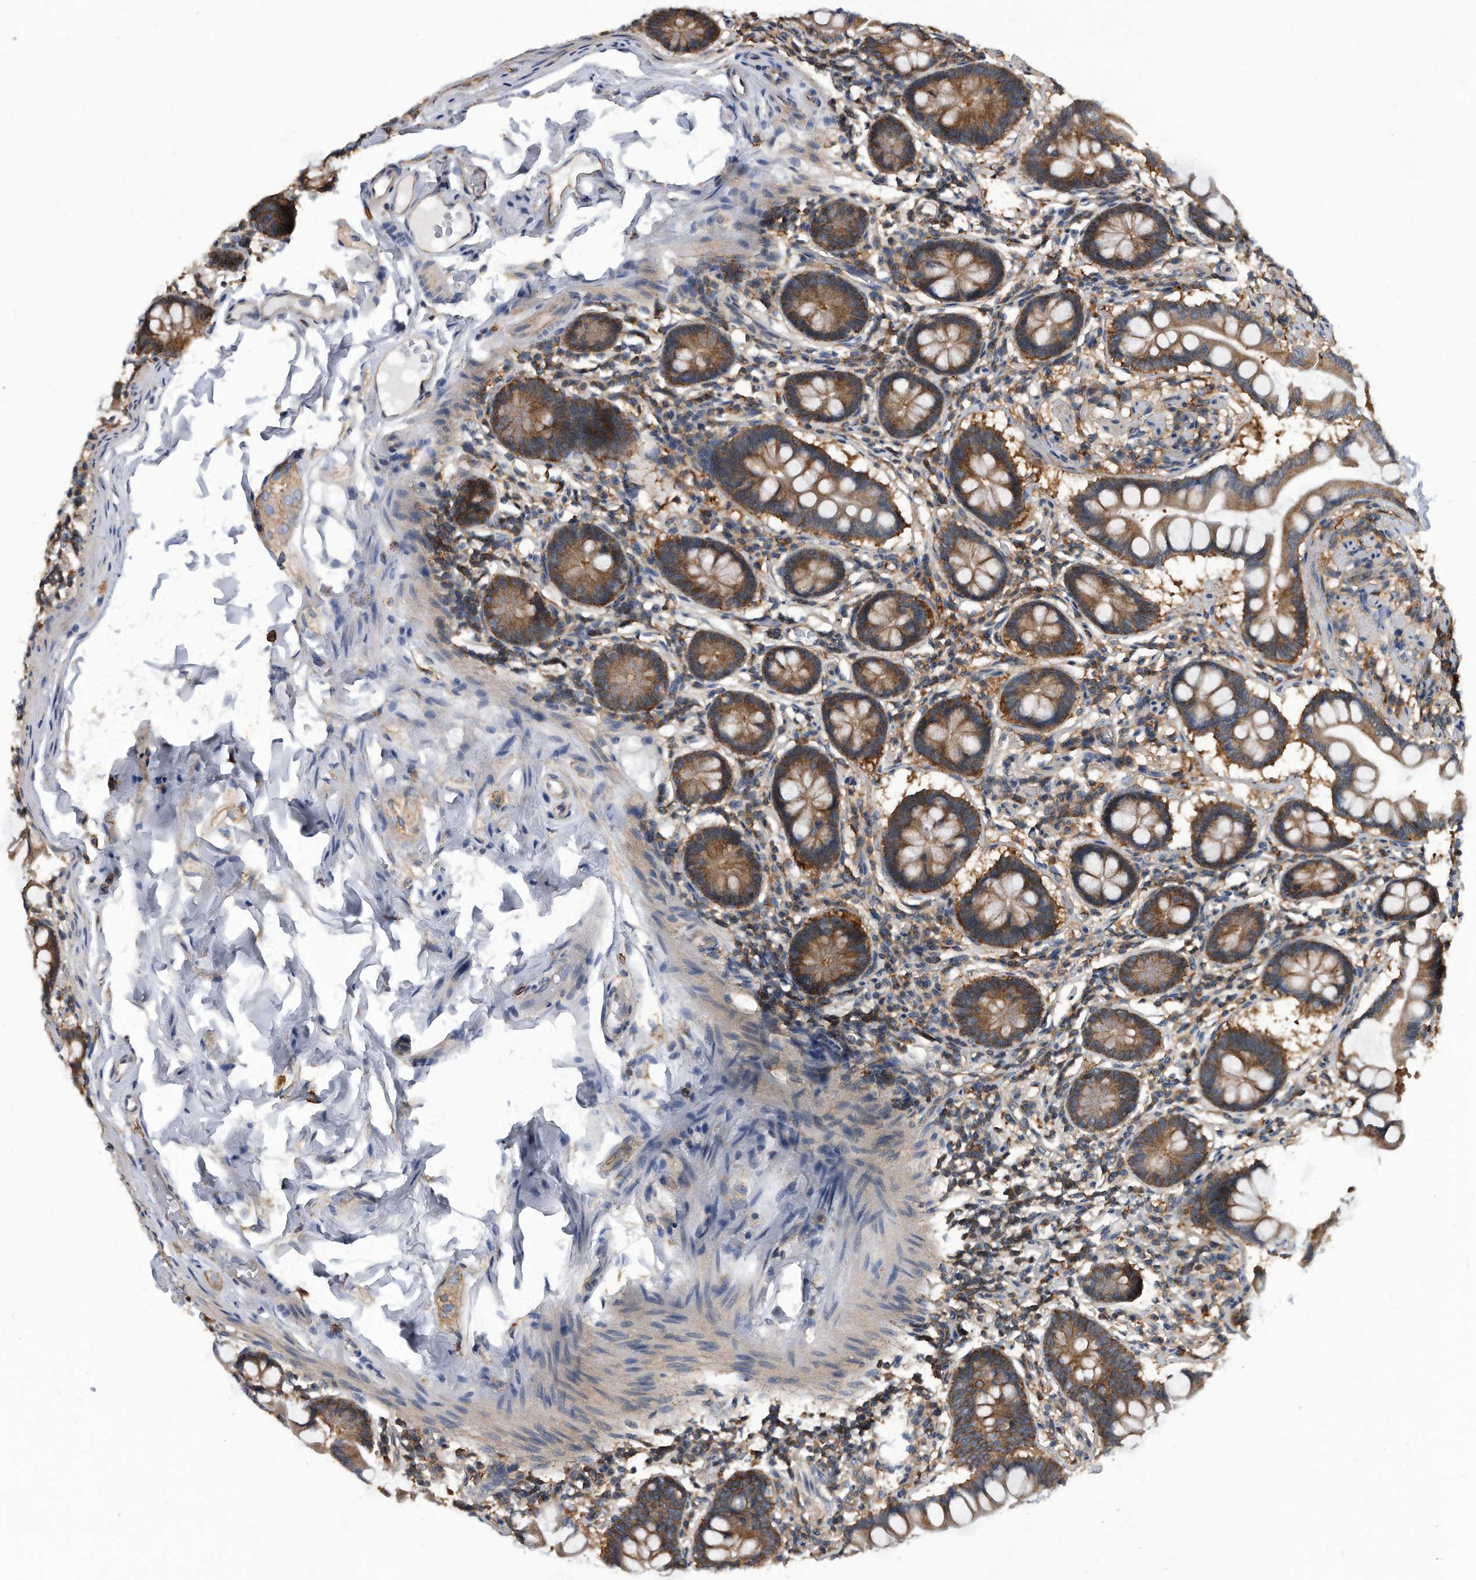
{"staining": {"intensity": "moderate", "quantity": ">75%", "location": "cytoplasmic/membranous"}, "tissue": "small intestine", "cell_type": "Glandular cells", "image_type": "normal", "snomed": [{"axis": "morphology", "description": "Normal tissue, NOS"}, {"axis": "topography", "description": "Small intestine"}], "caption": "Immunohistochemistry staining of normal small intestine, which shows medium levels of moderate cytoplasmic/membranous positivity in approximately >75% of glandular cells indicating moderate cytoplasmic/membranous protein staining. The staining was performed using DAB (brown) for protein detection and nuclei were counterstained in hematoxylin (blue).", "gene": "ATG5", "patient": {"sex": "male", "age": 41}}